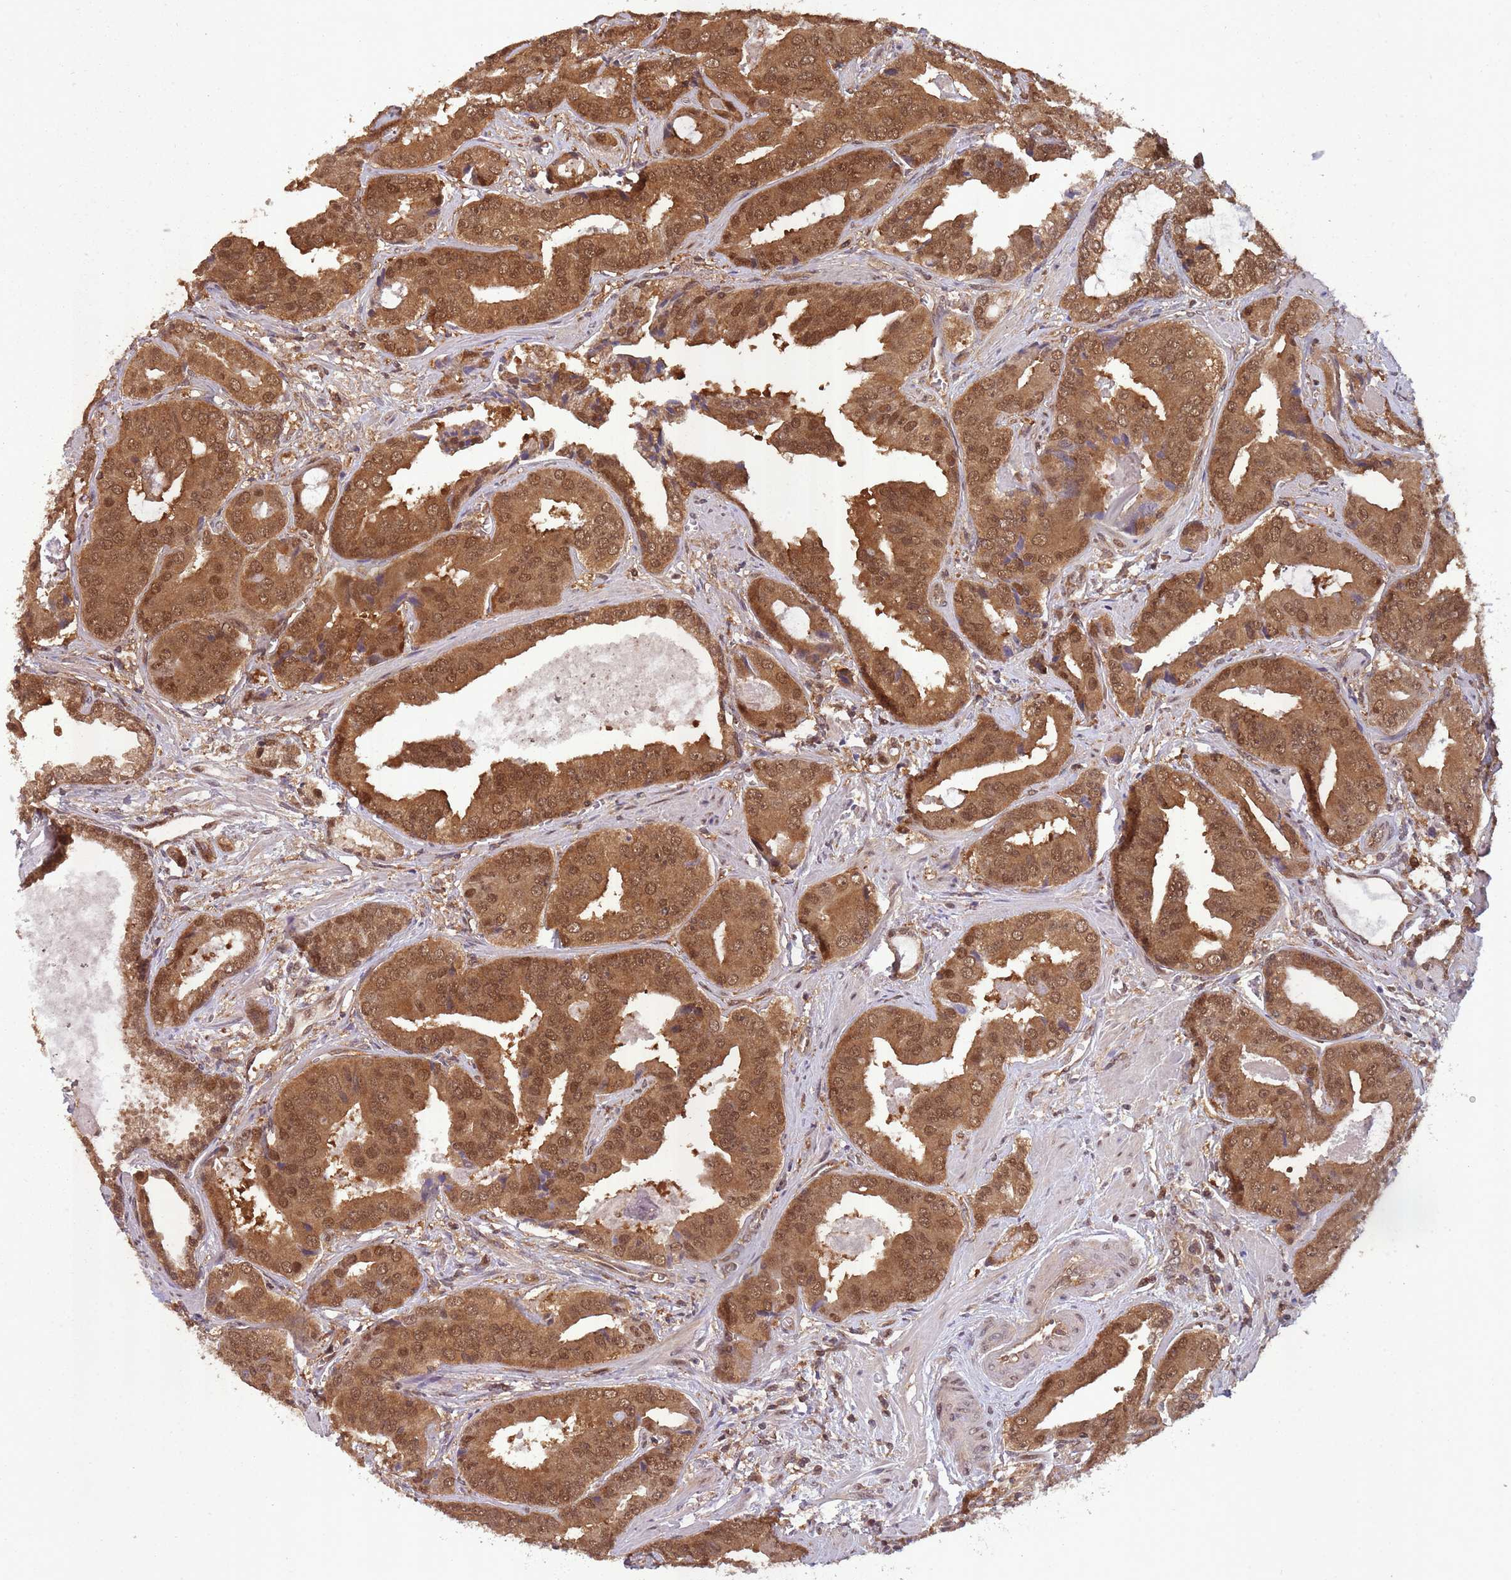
{"staining": {"intensity": "moderate", "quantity": ">75%", "location": "cytoplasmic/membranous,nuclear"}, "tissue": "prostate cancer", "cell_type": "Tumor cells", "image_type": "cancer", "snomed": [{"axis": "morphology", "description": "Adenocarcinoma, High grade"}, {"axis": "topography", "description": "Prostate"}], "caption": "Protein expression analysis of human prostate cancer (high-grade adenocarcinoma) reveals moderate cytoplasmic/membranous and nuclear positivity in about >75% of tumor cells. The staining is performed using DAB brown chromogen to label protein expression. The nuclei are counter-stained blue using hematoxylin.", "gene": "PPP6R3", "patient": {"sex": "male", "age": 71}}